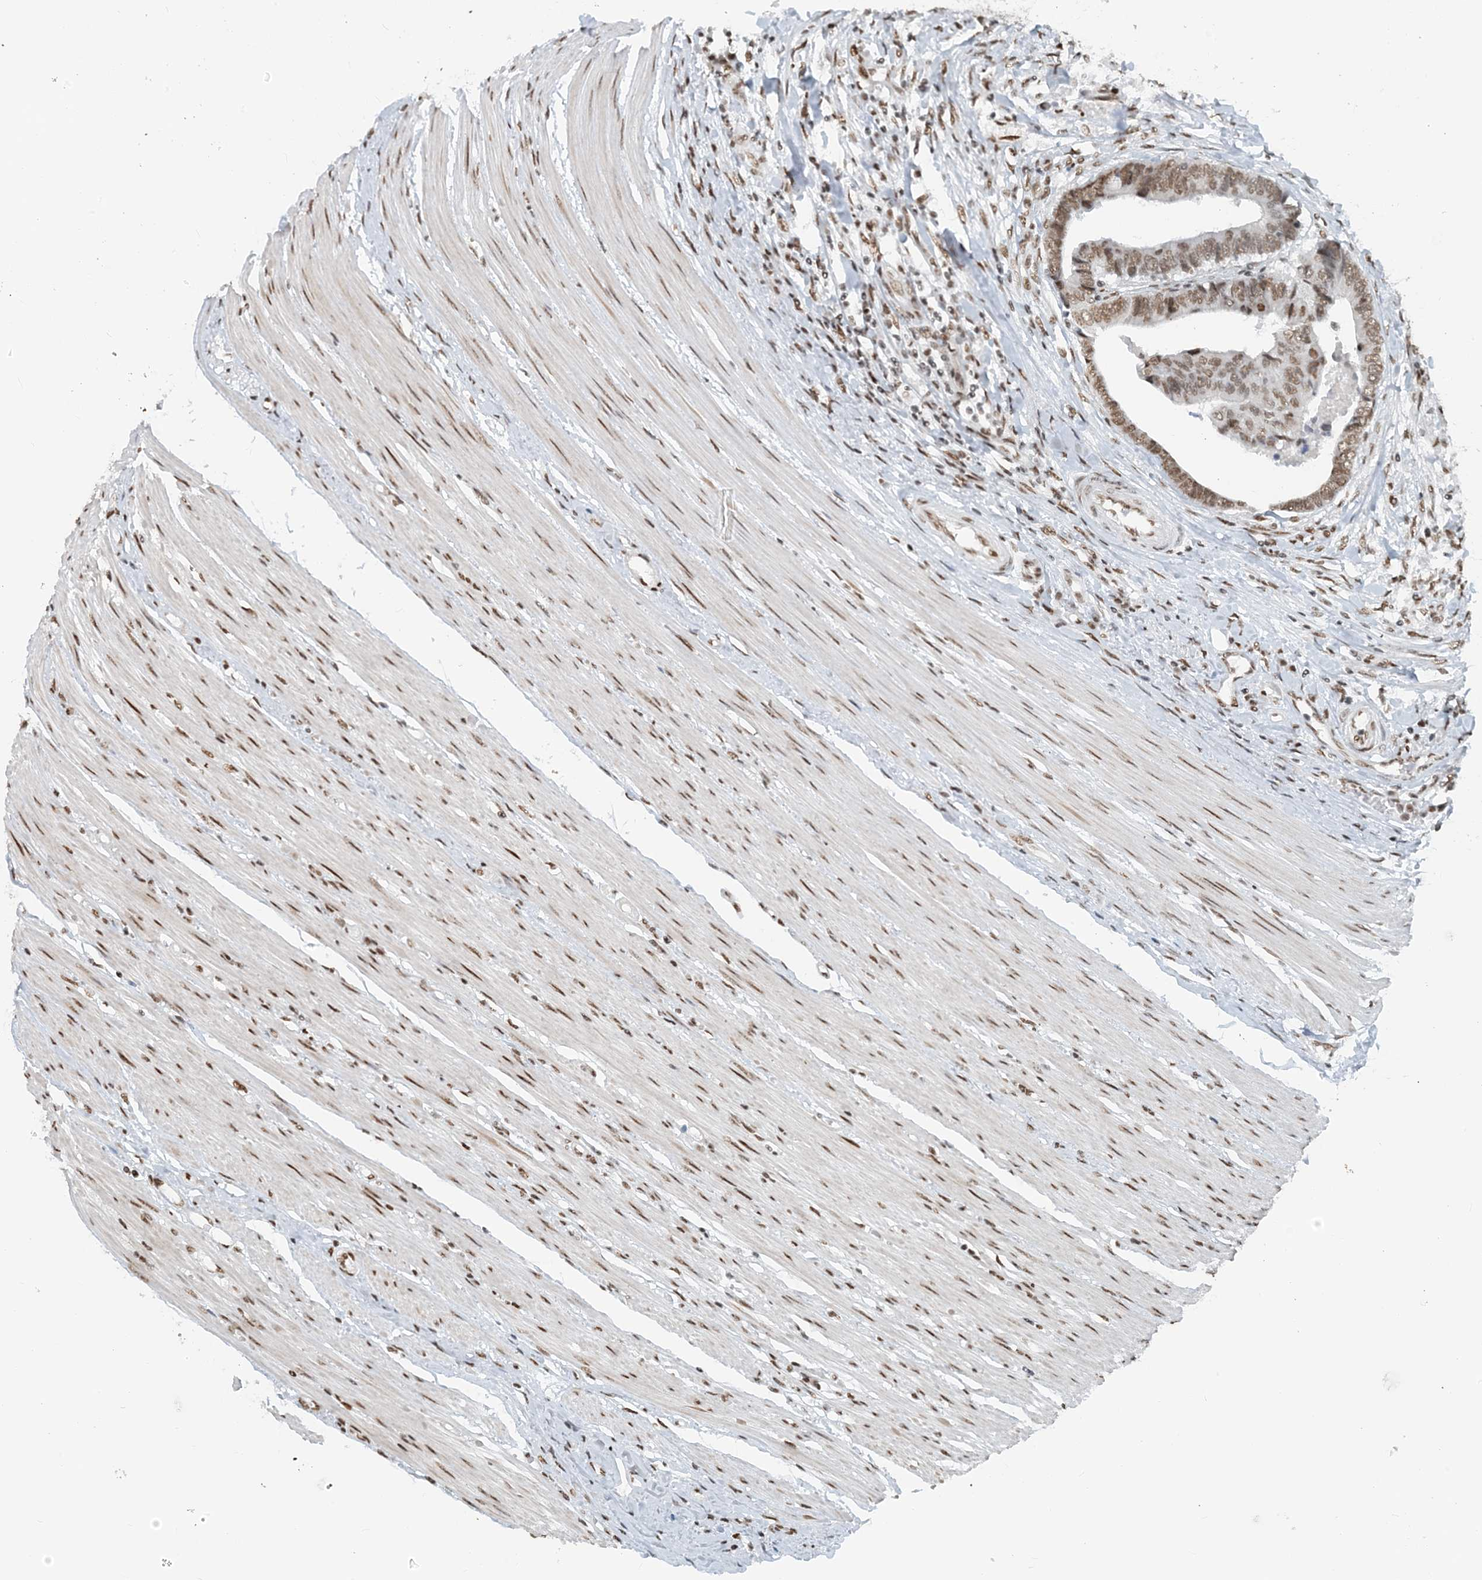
{"staining": {"intensity": "moderate", "quantity": ">75%", "location": "nuclear"}, "tissue": "colorectal cancer", "cell_type": "Tumor cells", "image_type": "cancer", "snomed": [{"axis": "morphology", "description": "Adenocarcinoma, NOS"}, {"axis": "topography", "description": "Rectum"}], "caption": "This image reveals IHC staining of adenocarcinoma (colorectal), with medium moderate nuclear positivity in about >75% of tumor cells.", "gene": "ZNF500", "patient": {"sex": "male", "age": 84}}